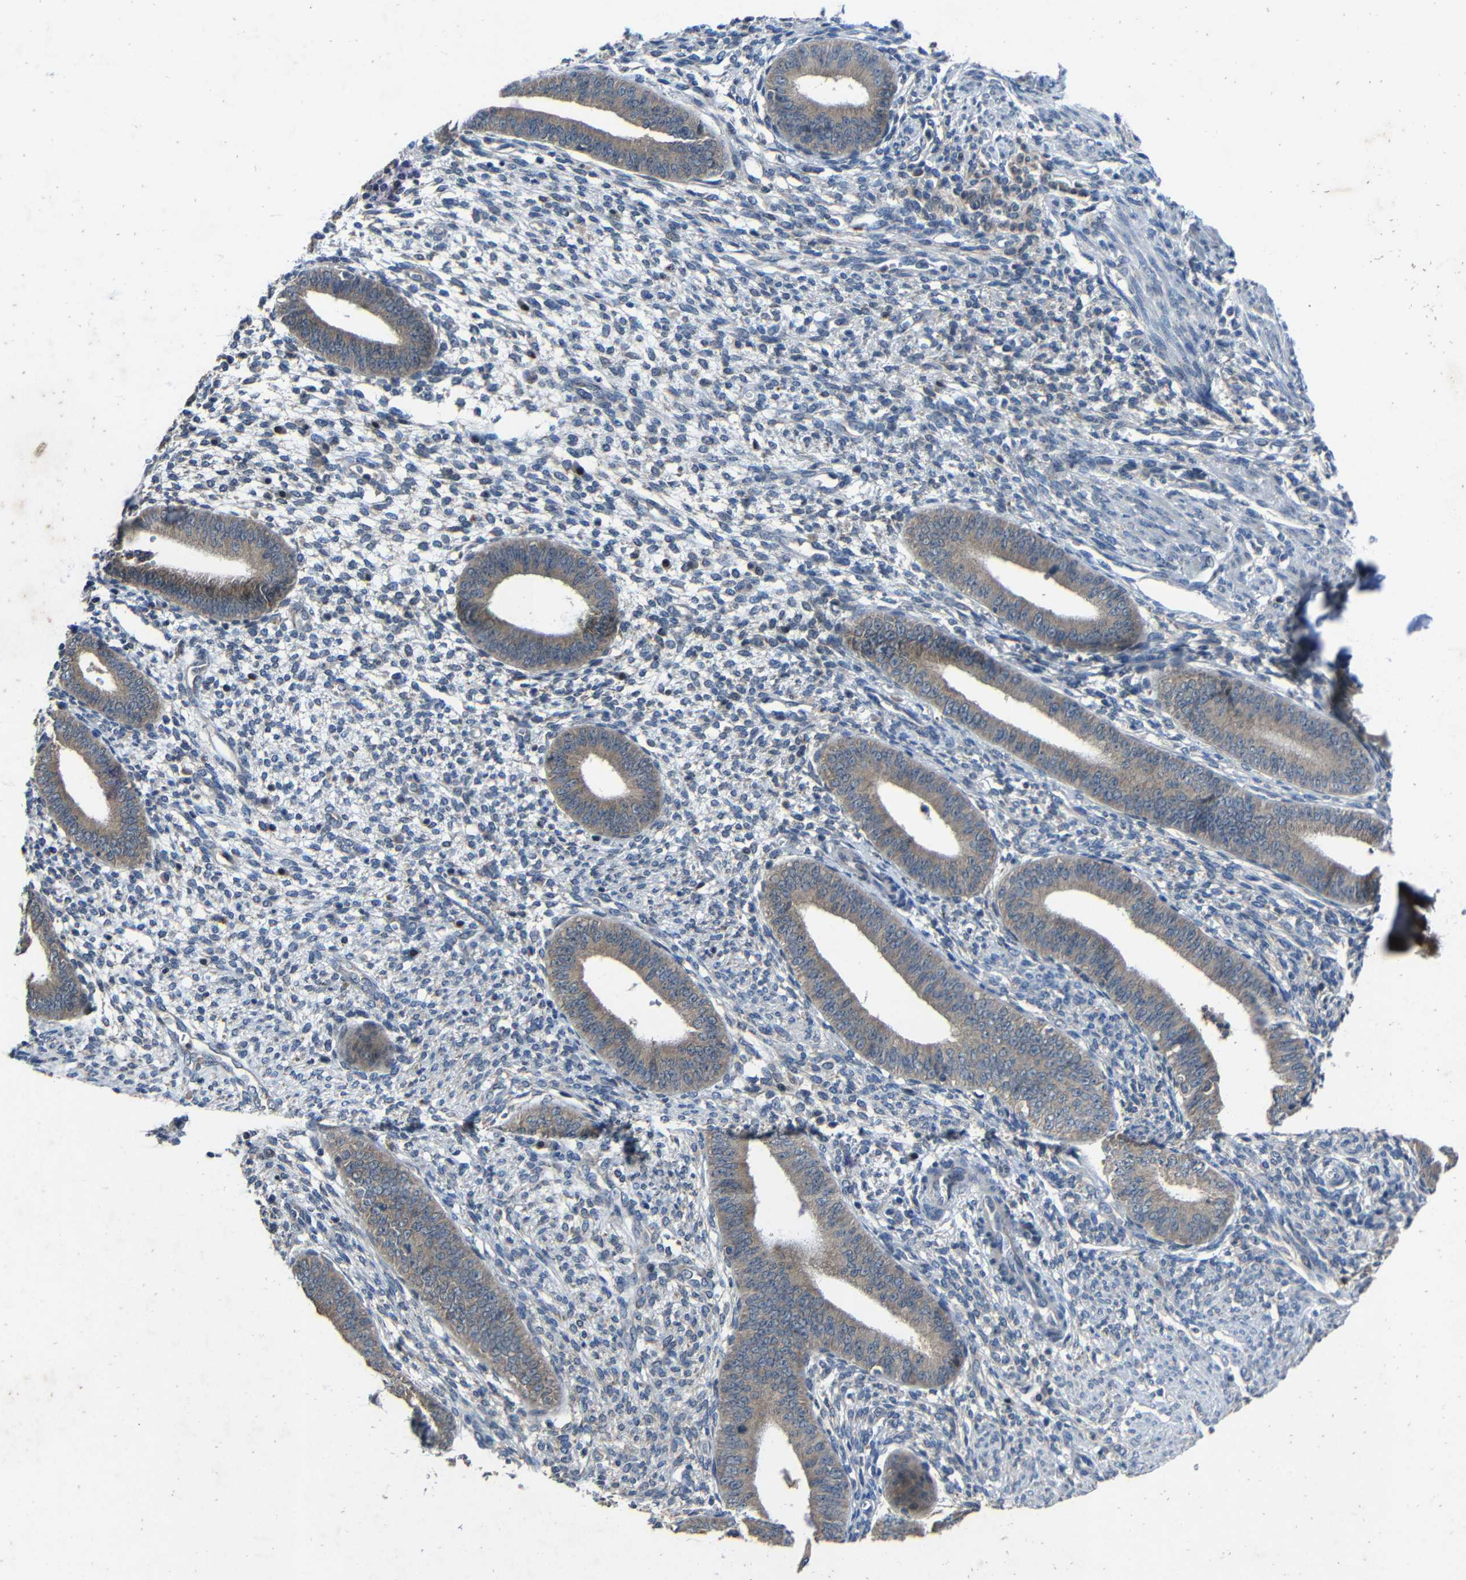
{"staining": {"intensity": "negative", "quantity": "none", "location": "none"}, "tissue": "endometrium", "cell_type": "Cells in endometrial stroma", "image_type": "normal", "snomed": [{"axis": "morphology", "description": "Normal tissue, NOS"}, {"axis": "topography", "description": "Endometrium"}], "caption": "IHC micrograph of unremarkable endometrium: endometrium stained with DAB demonstrates no significant protein staining in cells in endometrial stroma. (DAB immunohistochemistry visualized using brightfield microscopy, high magnification).", "gene": "C6orf89", "patient": {"sex": "female", "age": 35}}